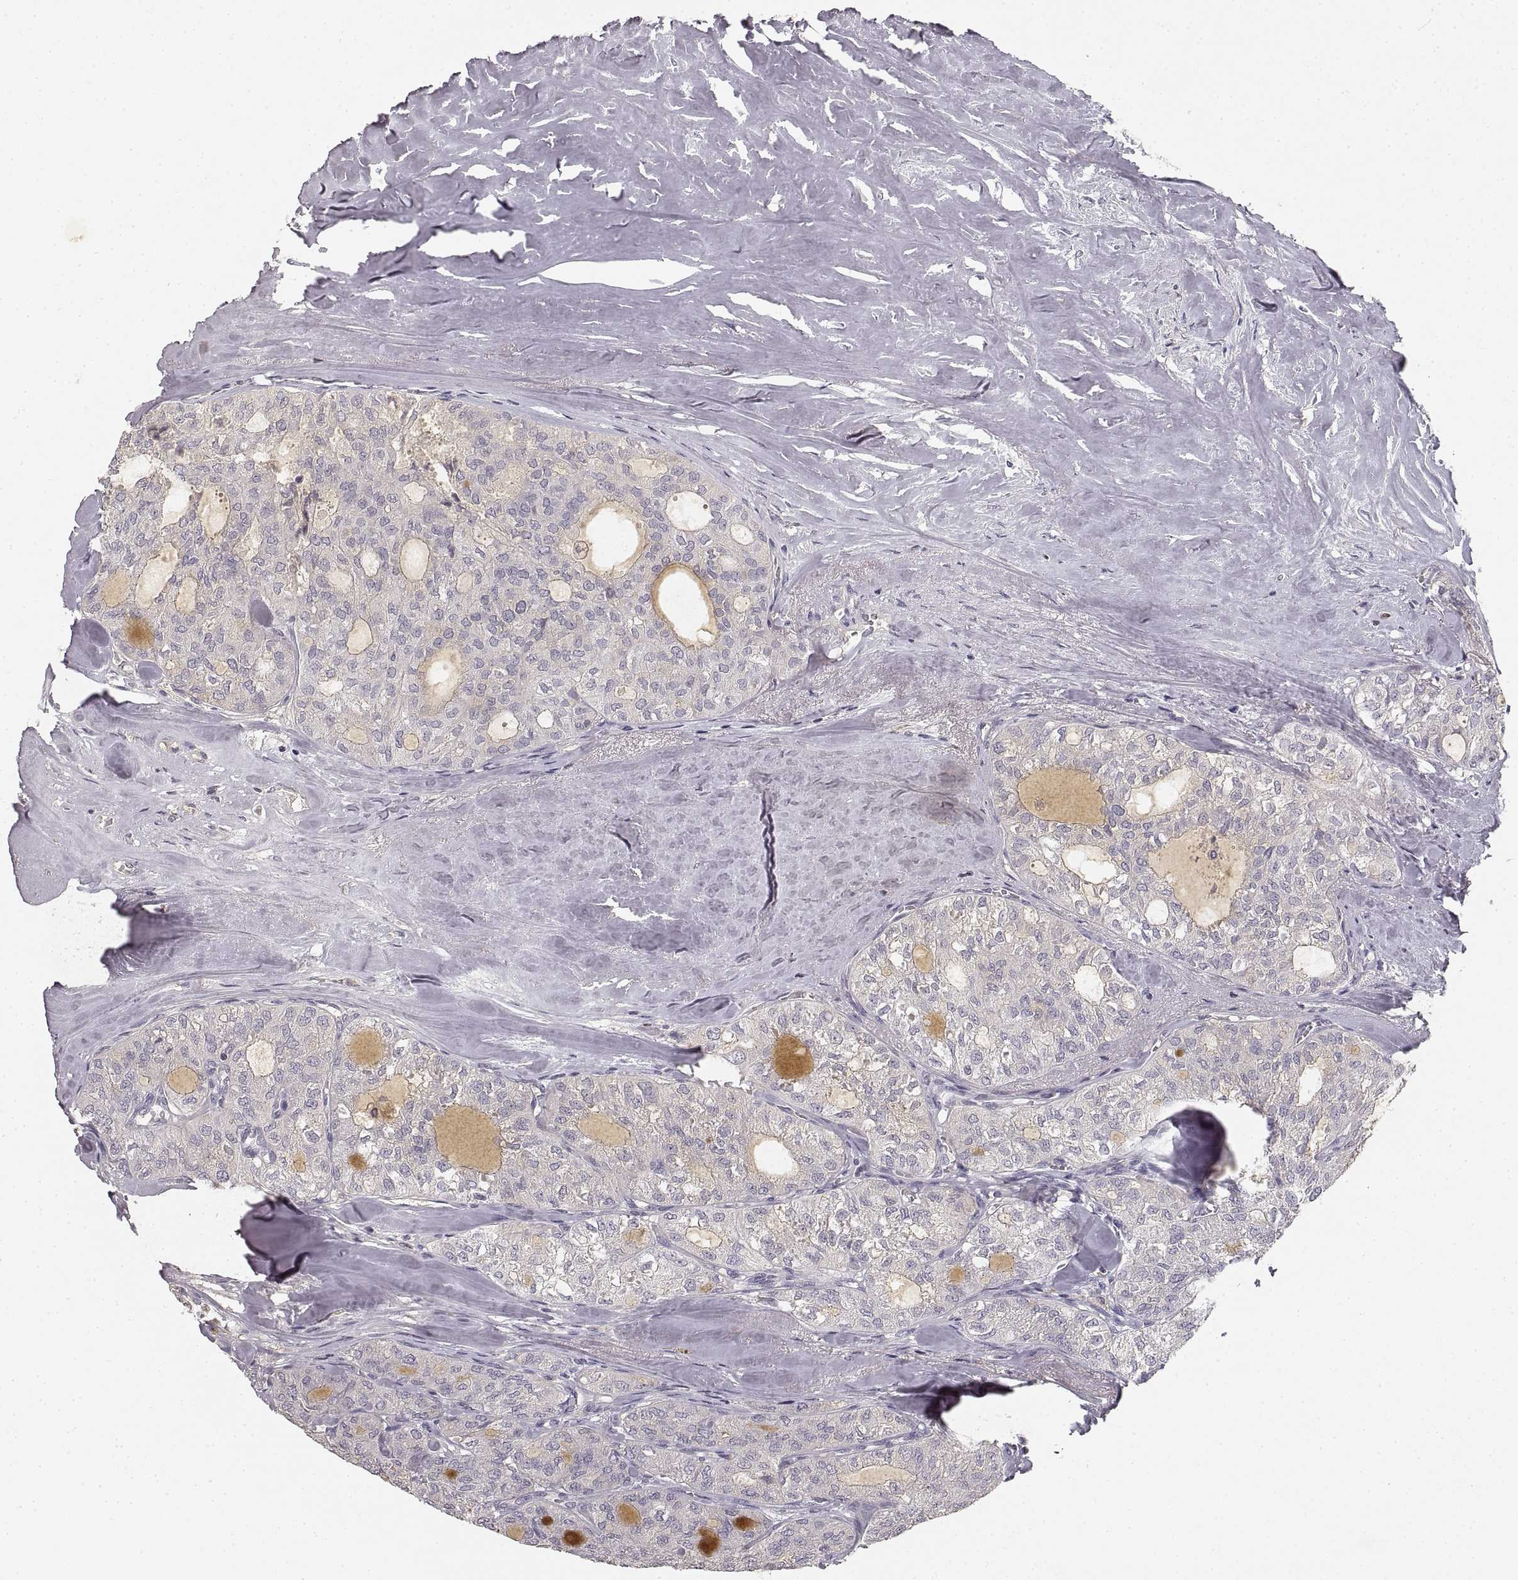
{"staining": {"intensity": "negative", "quantity": "none", "location": "none"}, "tissue": "thyroid cancer", "cell_type": "Tumor cells", "image_type": "cancer", "snomed": [{"axis": "morphology", "description": "Follicular adenoma carcinoma, NOS"}, {"axis": "topography", "description": "Thyroid gland"}], "caption": "The immunohistochemistry photomicrograph has no significant expression in tumor cells of thyroid cancer tissue.", "gene": "RUNDC3A", "patient": {"sex": "male", "age": 75}}